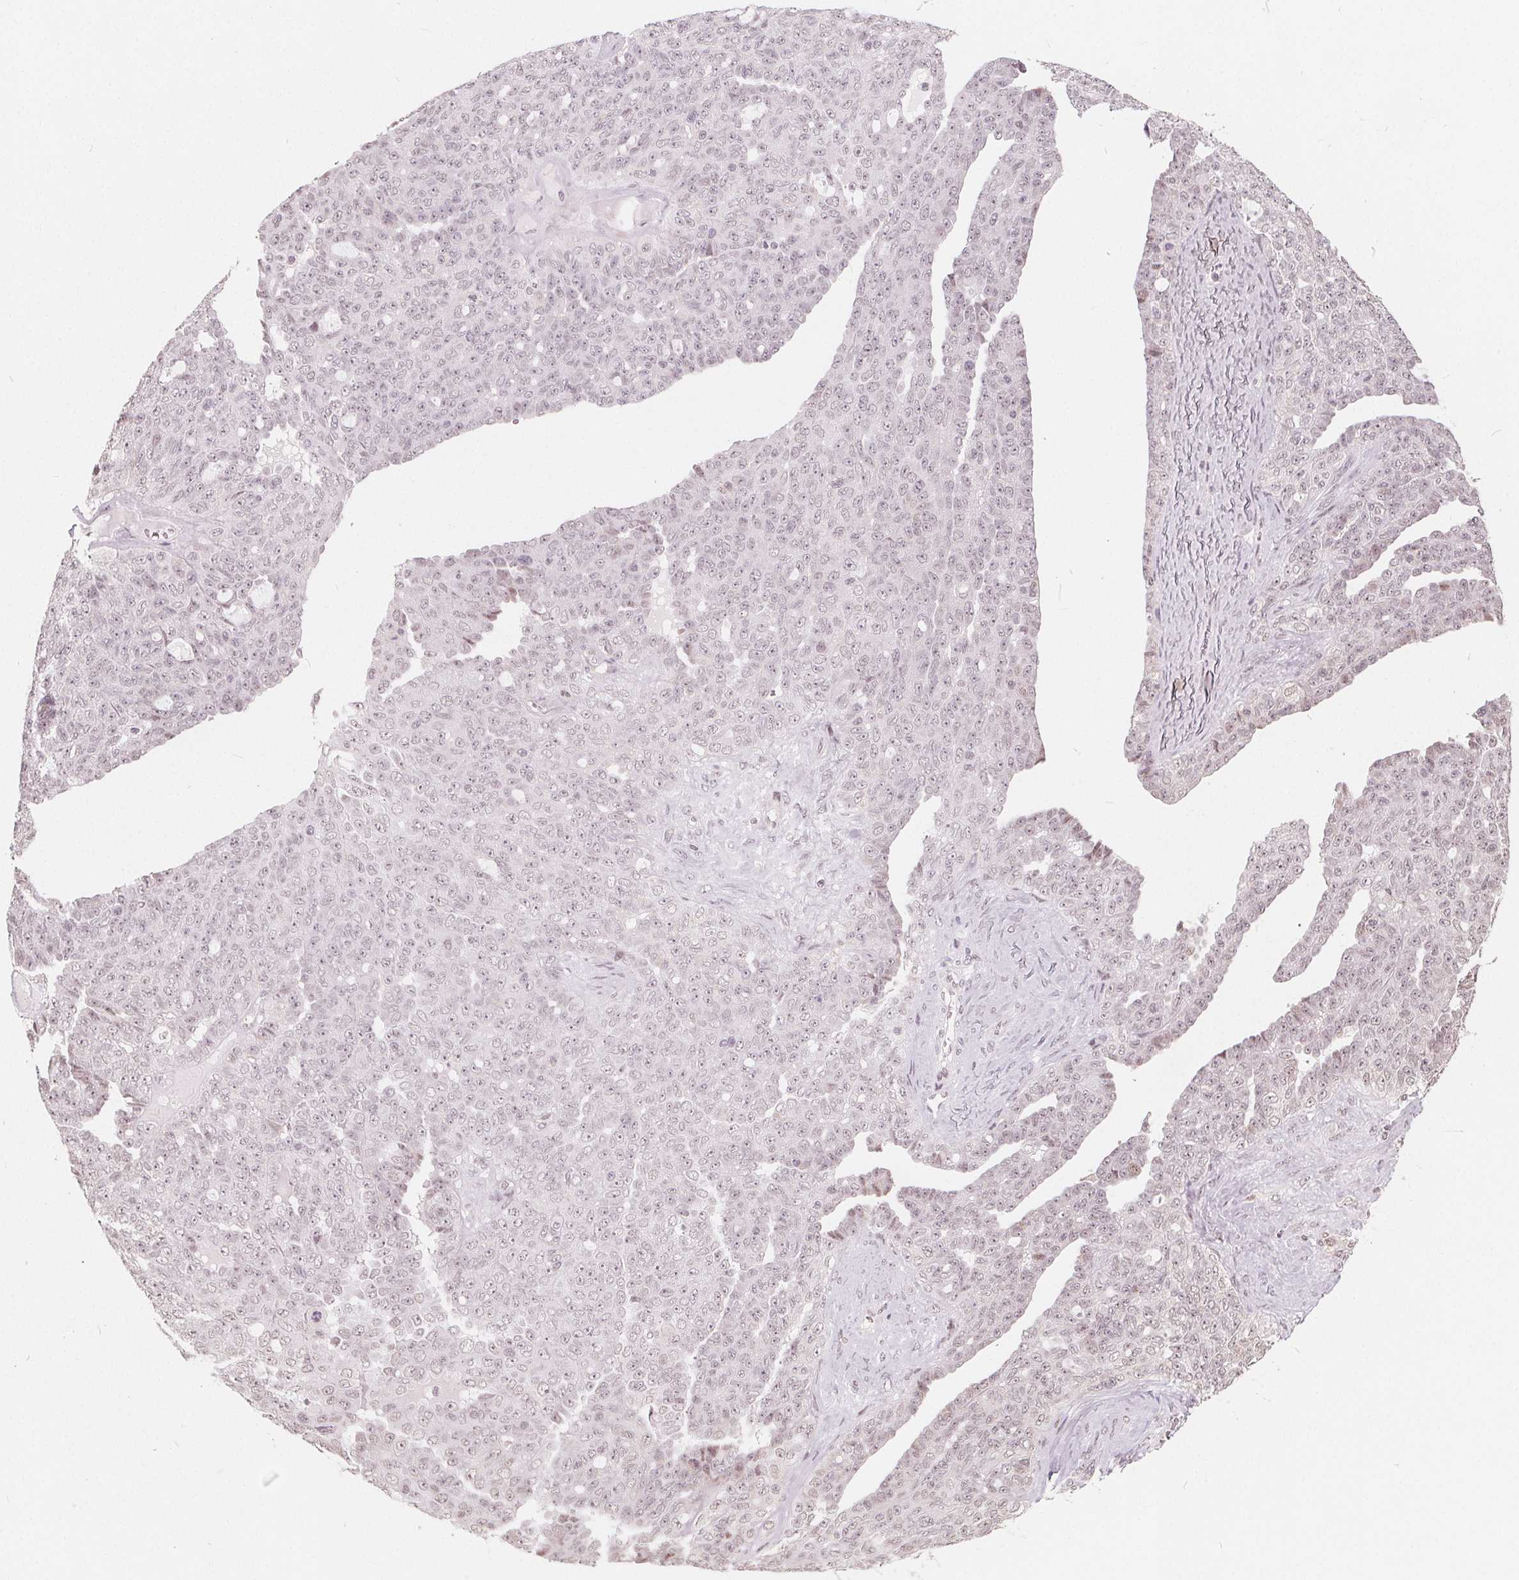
{"staining": {"intensity": "weak", "quantity": "25%-75%", "location": "nuclear"}, "tissue": "ovarian cancer", "cell_type": "Tumor cells", "image_type": "cancer", "snomed": [{"axis": "morphology", "description": "Cystadenocarcinoma, serous, NOS"}, {"axis": "topography", "description": "Ovary"}], "caption": "IHC photomicrograph of ovarian cancer stained for a protein (brown), which shows low levels of weak nuclear staining in about 25%-75% of tumor cells.", "gene": "NUP210L", "patient": {"sex": "female", "age": 71}}